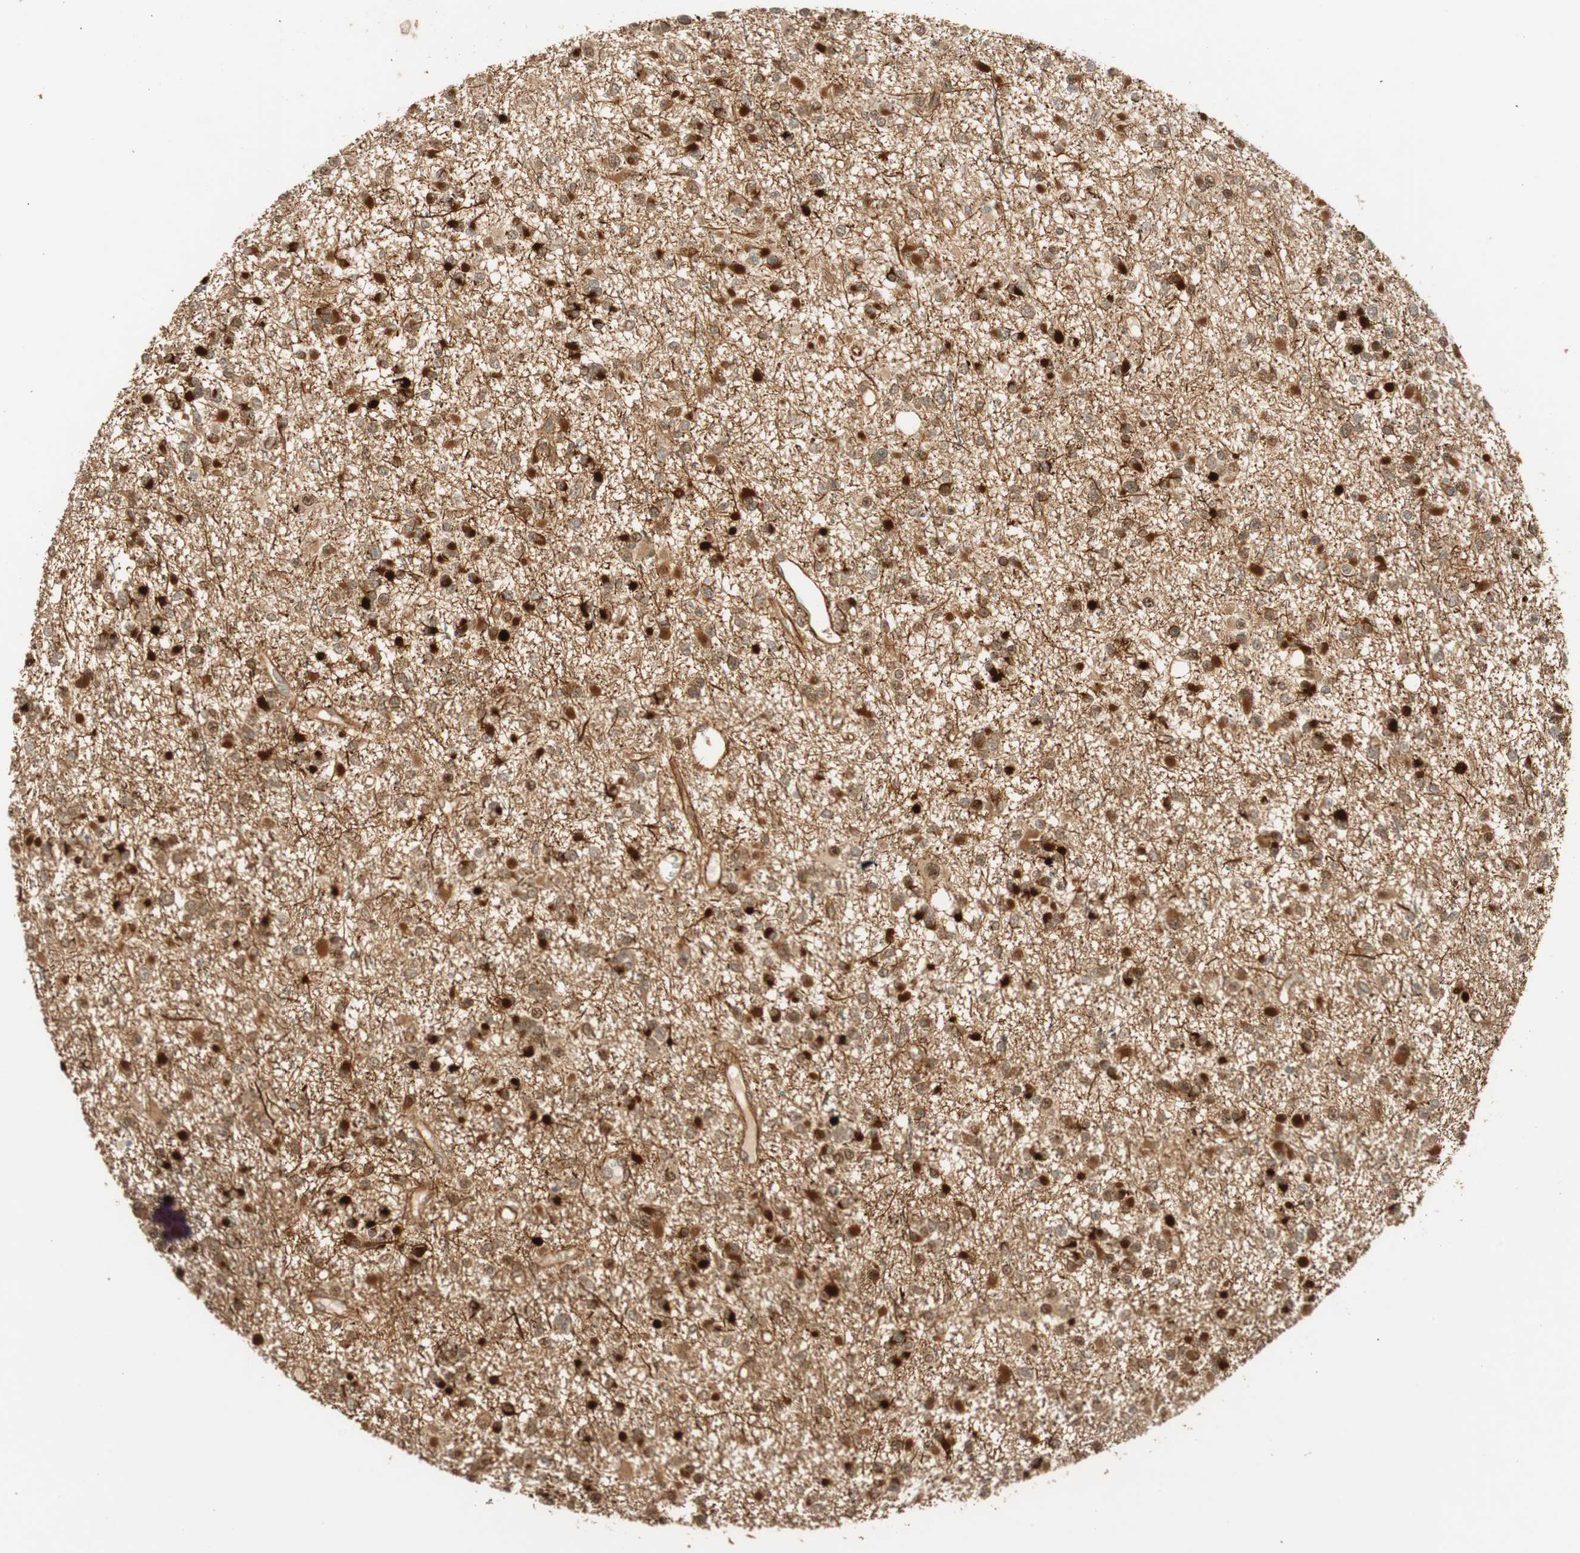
{"staining": {"intensity": "weak", "quantity": "25%-75%", "location": "cytoplasmic/membranous,nuclear"}, "tissue": "glioma", "cell_type": "Tumor cells", "image_type": "cancer", "snomed": [{"axis": "morphology", "description": "Glioma, malignant, Low grade"}, {"axis": "topography", "description": "Brain"}], "caption": "Protein expression analysis of low-grade glioma (malignant) reveals weak cytoplasmic/membranous and nuclear expression in about 25%-75% of tumor cells.", "gene": "NES", "patient": {"sex": "female", "age": 22}}